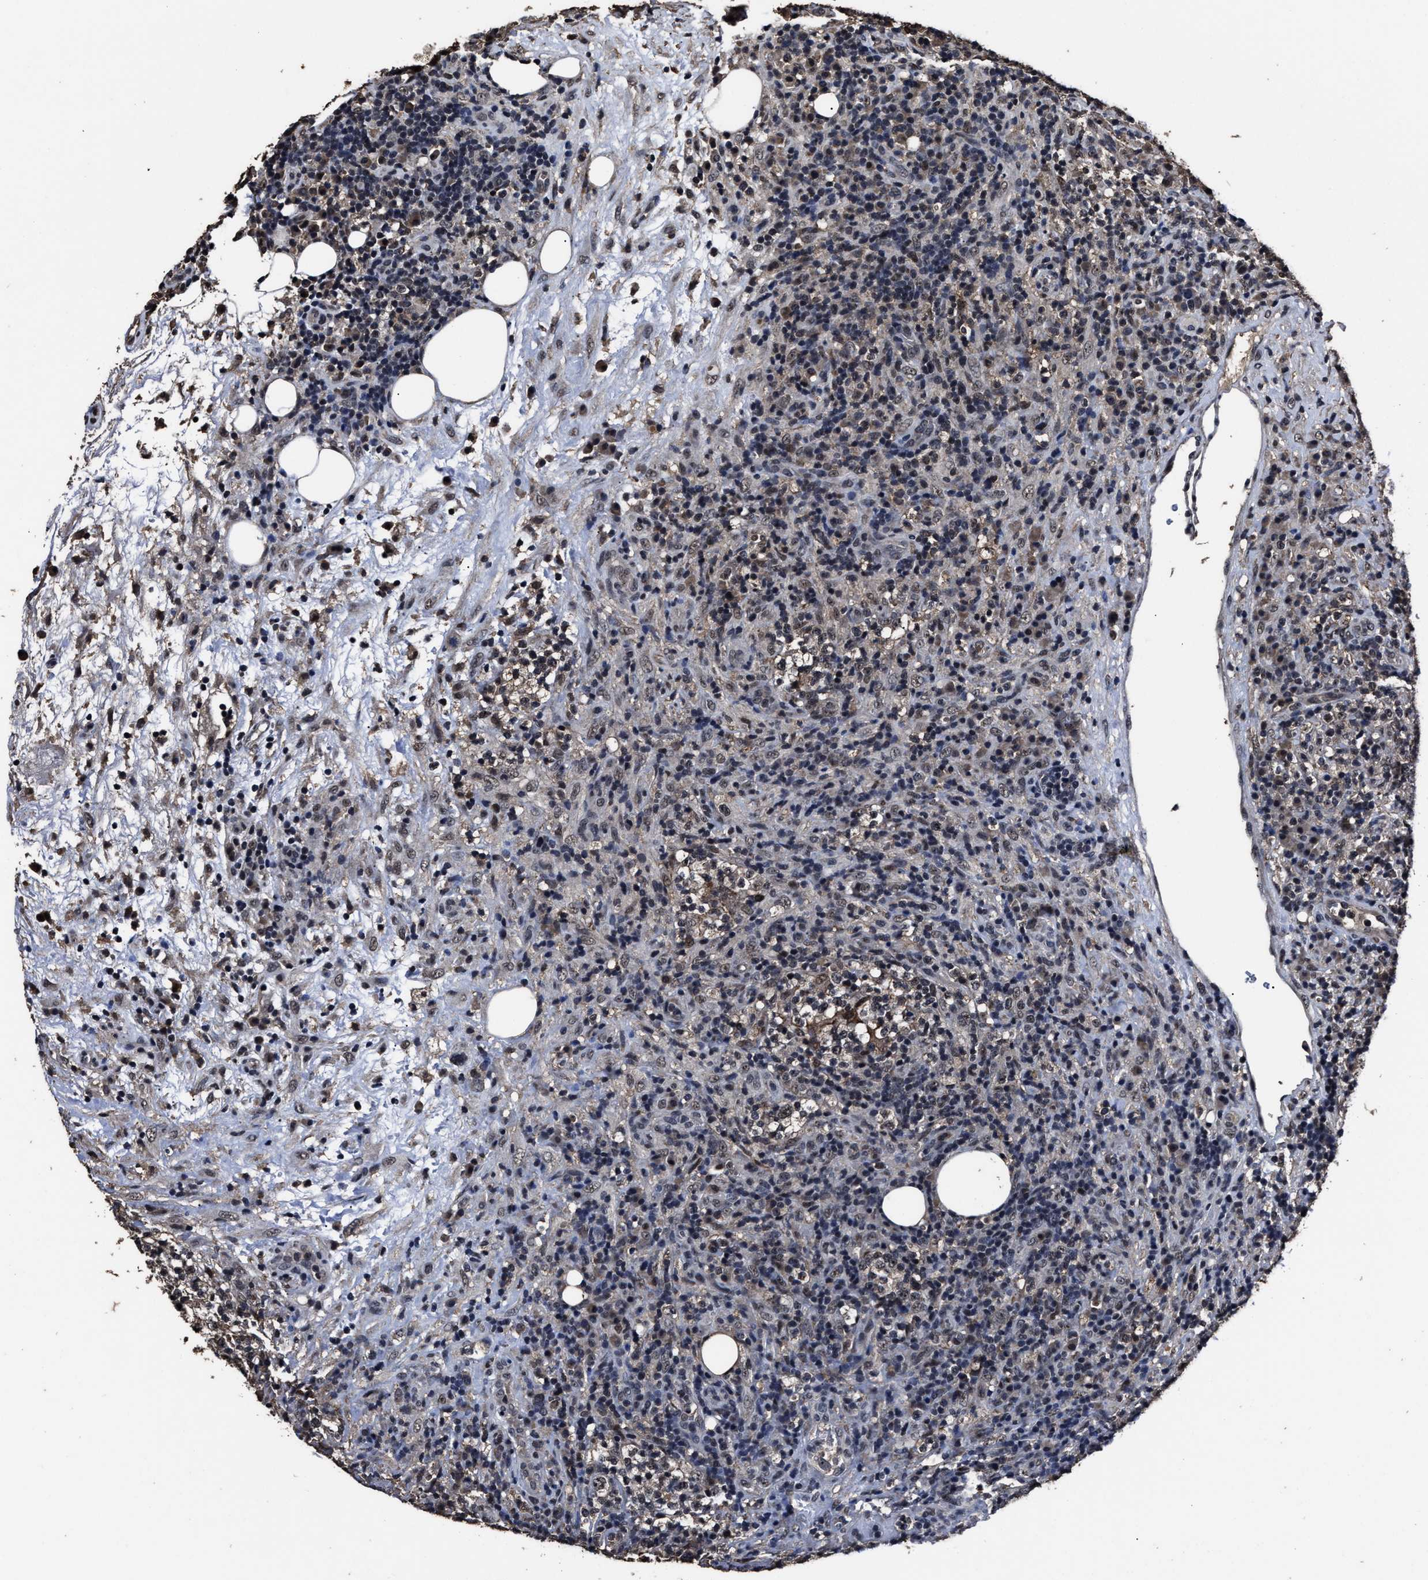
{"staining": {"intensity": "weak", "quantity": "<25%", "location": "nuclear"}, "tissue": "lymphoma", "cell_type": "Tumor cells", "image_type": "cancer", "snomed": [{"axis": "morphology", "description": "Malignant lymphoma, non-Hodgkin's type, High grade"}, {"axis": "topography", "description": "Lymph node"}], "caption": "DAB immunohistochemical staining of human lymphoma demonstrates no significant expression in tumor cells.", "gene": "RSBN1L", "patient": {"sex": "female", "age": 76}}